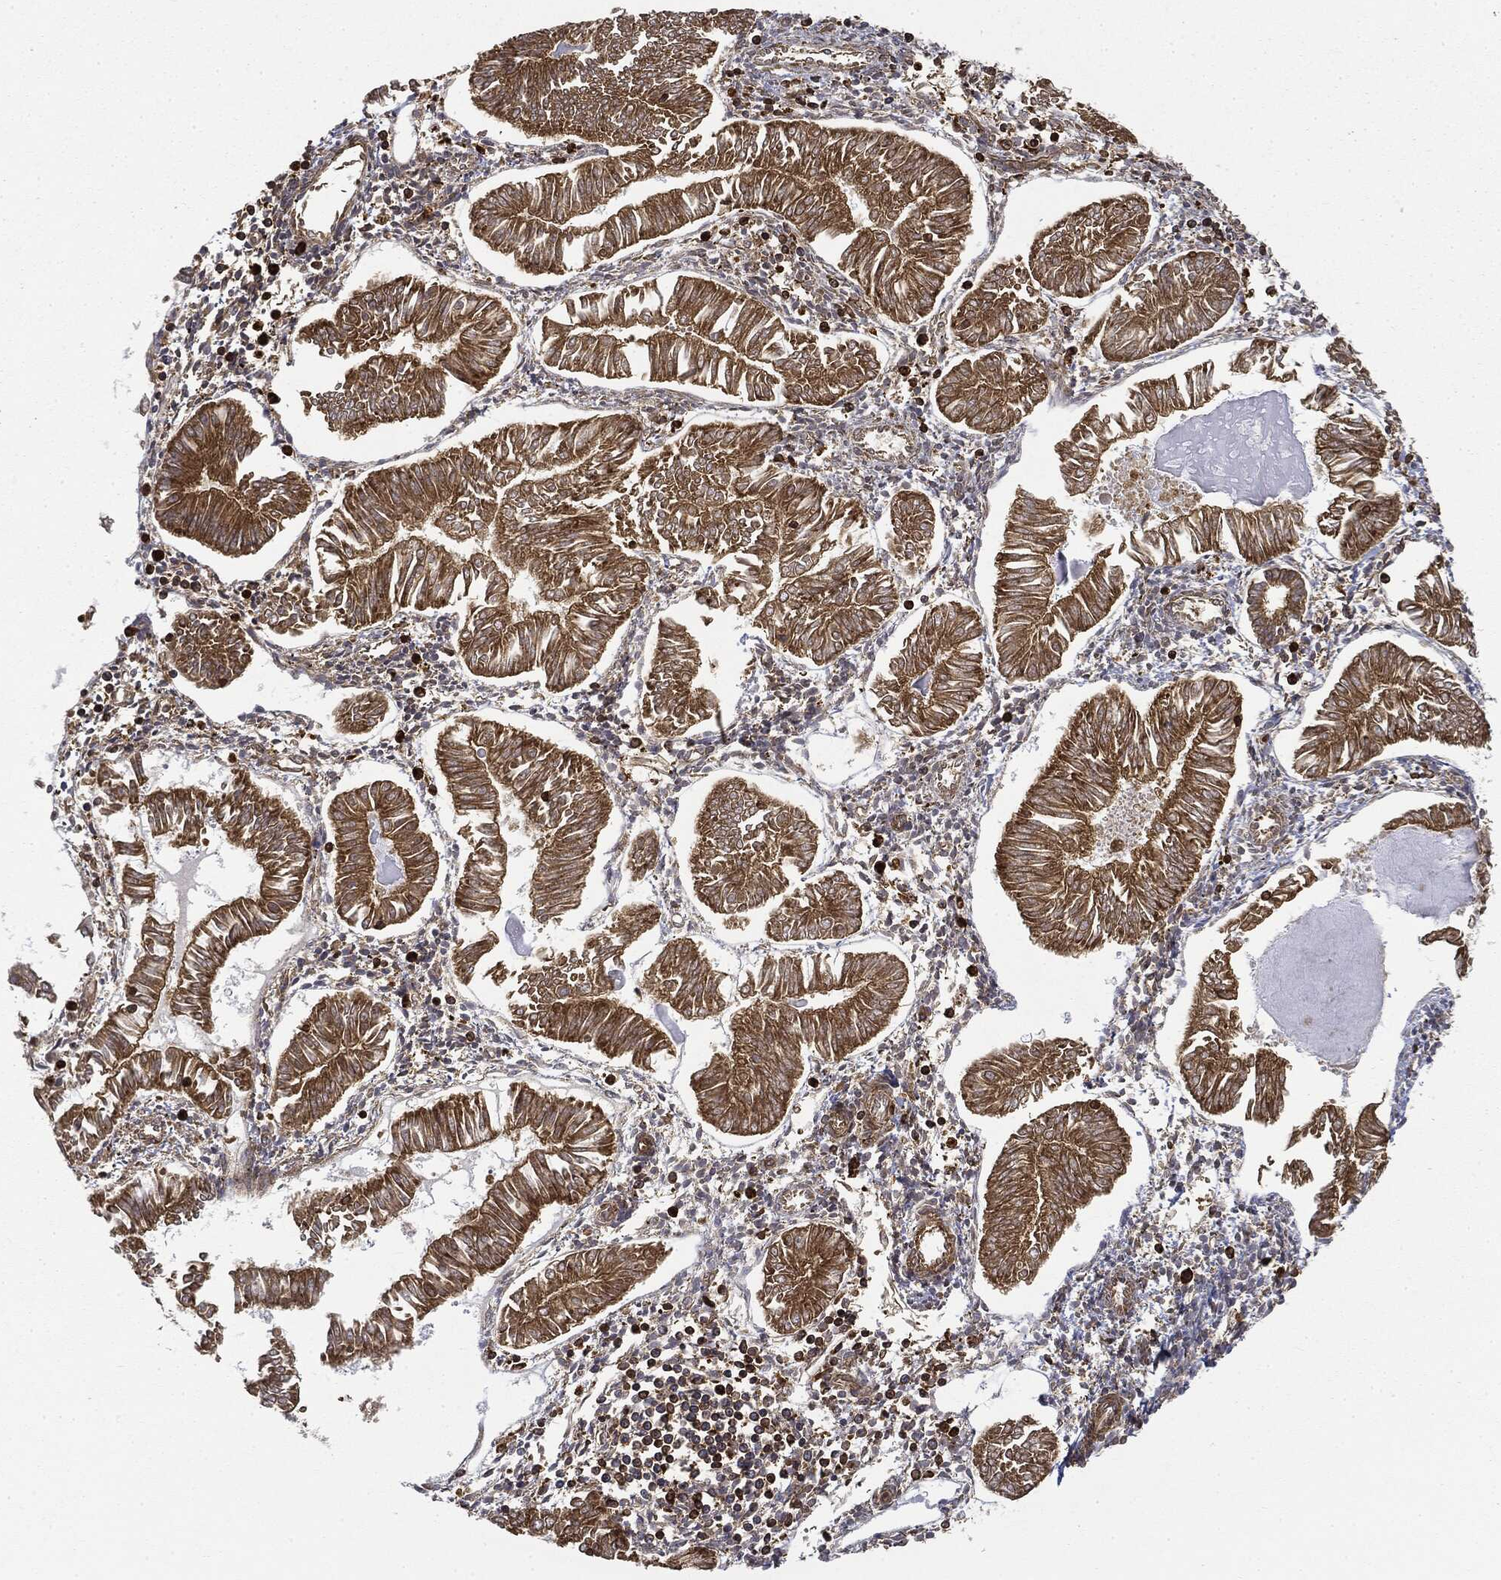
{"staining": {"intensity": "moderate", "quantity": ">75%", "location": "cytoplasmic/membranous"}, "tissue": "endometrial cancer", "cell_type": "Tumor cells", "image_type": "cancer", "snomed": [{"axis": "morphology", "description": "Adenocarcinoma, NOS"}, {"axis": "topography", "description": "Endometrium"}], "caption": "Endometrial cancer (adenocarcinoma) stained with immunohistochemistry (IHC) displays moderate cytoplasmic/membranous expression in approximately >75% of tumor cells.", "gene": "WDR1", "patient": {"sex": "female", "age": 53}}